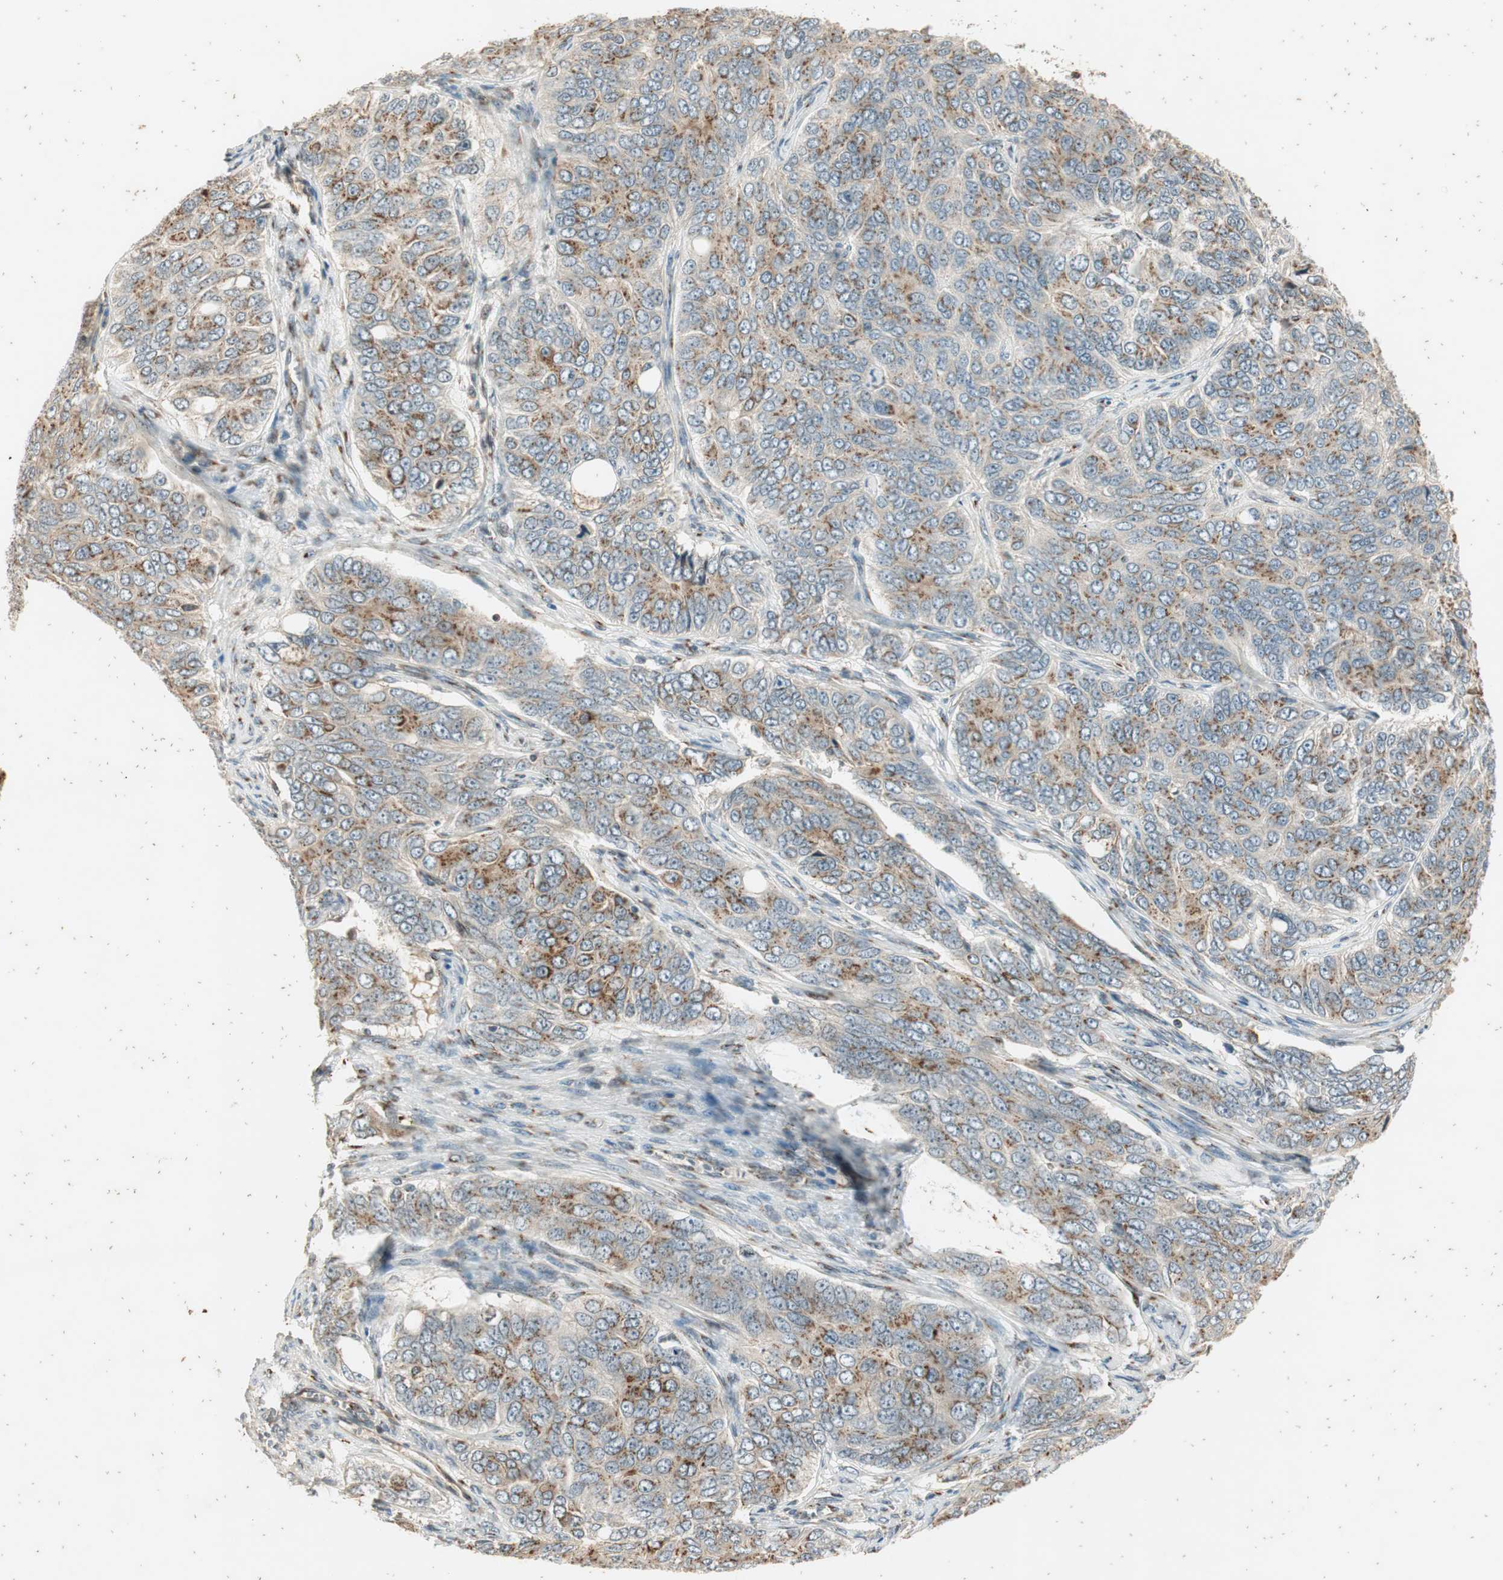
{"staining": {"intensity": "weak", "quantity": "25%-75%", "location": "cytoplasmic/membranous"}, "tissue": "ovarian cancer", "cell_type": "Tumor cells", "image_type": "cancer", "snomed": [{"axis": "morphology", "description": "Carcinoma, endometroid"}, {"axis": "topography", "description": "Ovary"}], "caption": "About 25%-75% of tumor cells in ovarian cancer (endometroid carcinoma) reveal weak cytoplasmic/membranous protein staining as visualized by brown immunohistochemical staining.", "gene": "NEO1", "patient": {"sex": "female", "age": 51}}